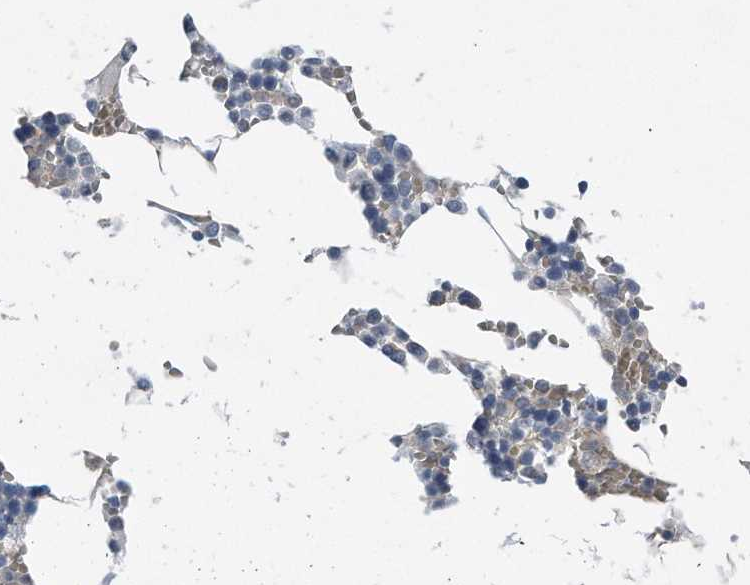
{"staining": {"intensity": "negative", "quantity": "none", "location": "none"}, "tissue": "bone marrow", "cell_type": "Hematopoietic cells", "image_type": "normal", "snomed": [{"axis": "morphology", "description": "Normal tissue, NOS"}, {"axis": "topography", "description": "Bone marrow"}], "caption": "Immunohistochemistry (IHC) histopathology image of unremarkable bone marrow: human bone marrow stained with DAB (3,3'-diaminobenzidine) exhibits no significant protein positivity in hematopoietic cells.", "gene": "YRDC", "patient": {"sex": "male", "age": 70}}